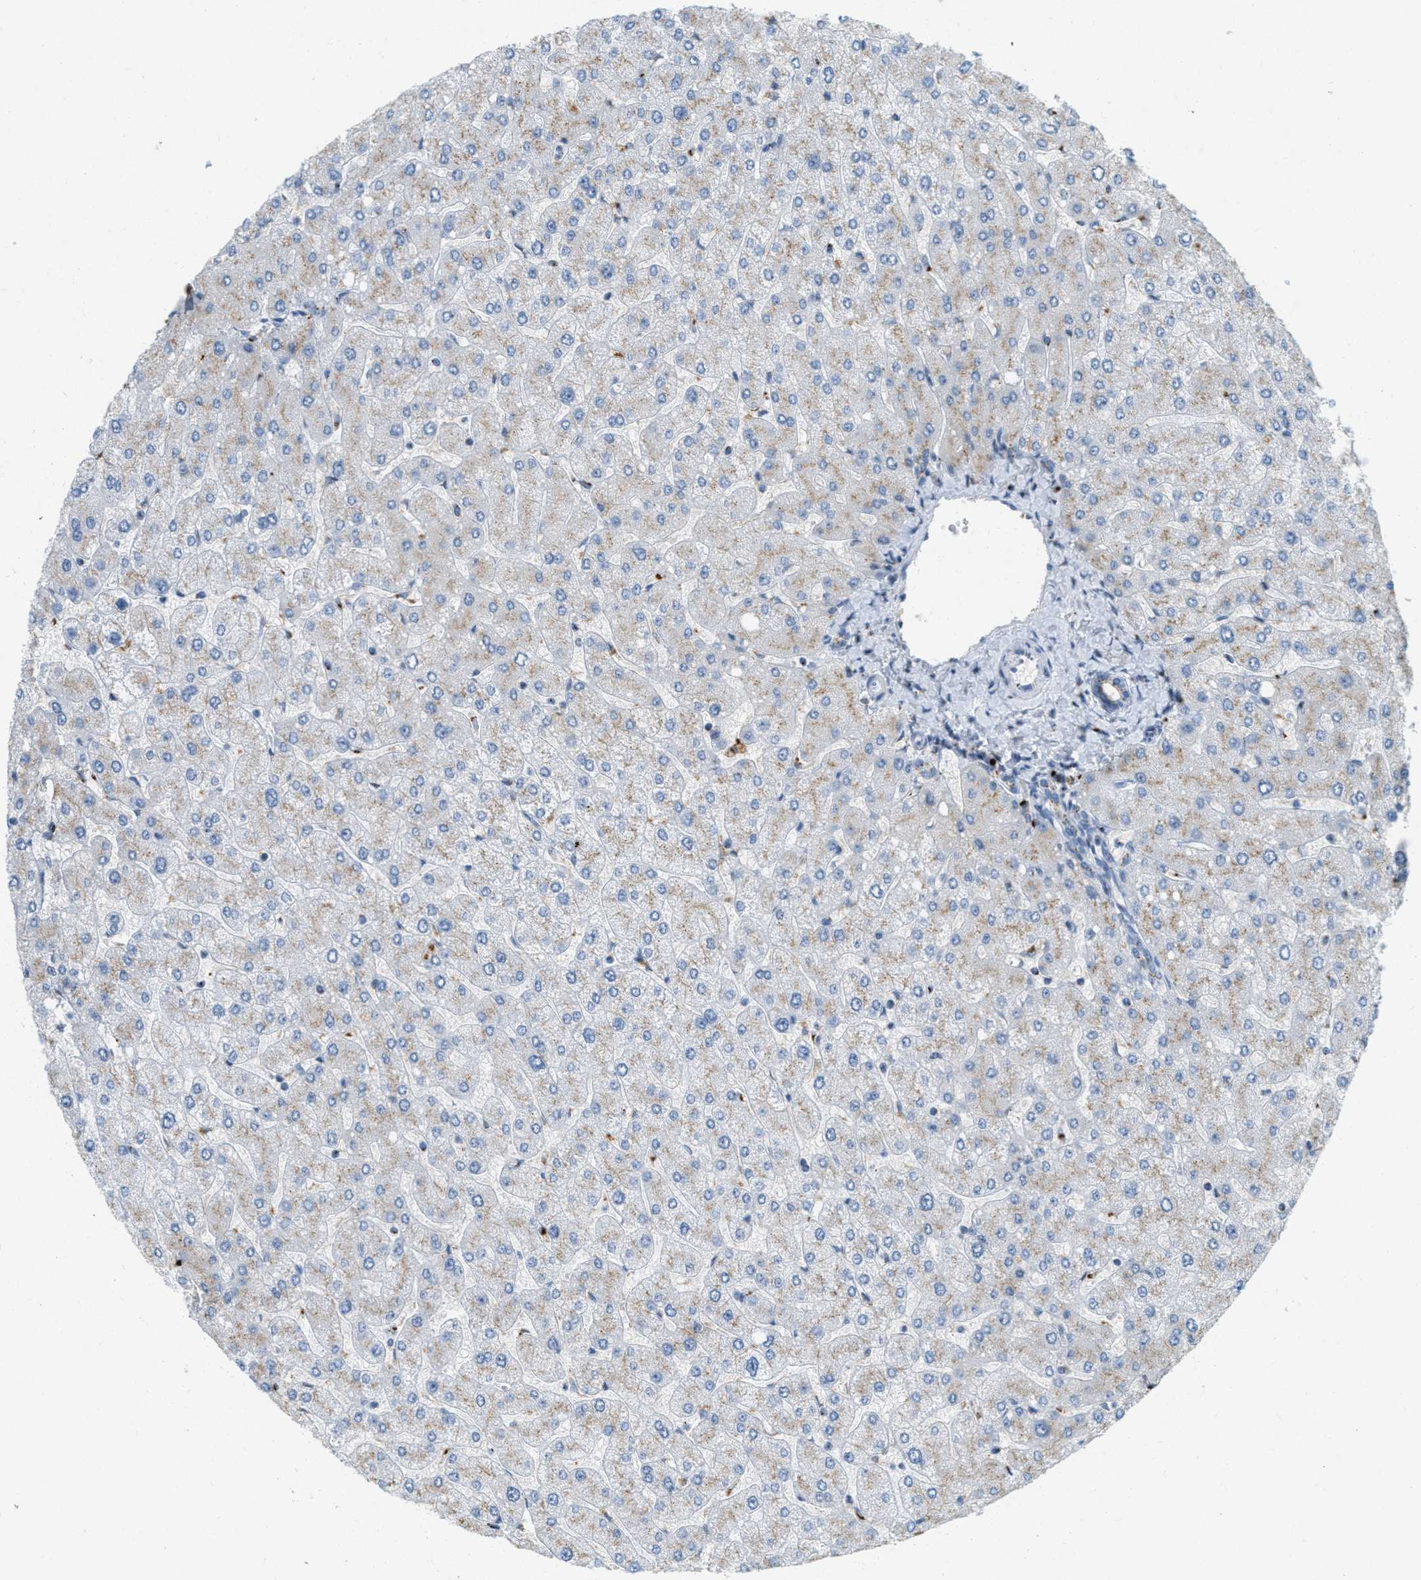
{"staining": {"intensity": "weak", "quantity": "<25%", "location": "cytoplasmic/membranous"}, "tissue": "liver", "cell_type": "Cholangiocytes", "image_type": "normal", "snomed": [{"axis": "morphology", "description": "Normal tissue, NOS"}, {"axis": "topography", "description": "Liver"}], "caption": "This image is of benign liver stained with immunohistochemistry to label a protein in brown with the nuclei are counter-stained blue. There is no staining in cholangiocytes.", "gene": "ENTPD4", "patient": {"sex": "male", "age": 55}}